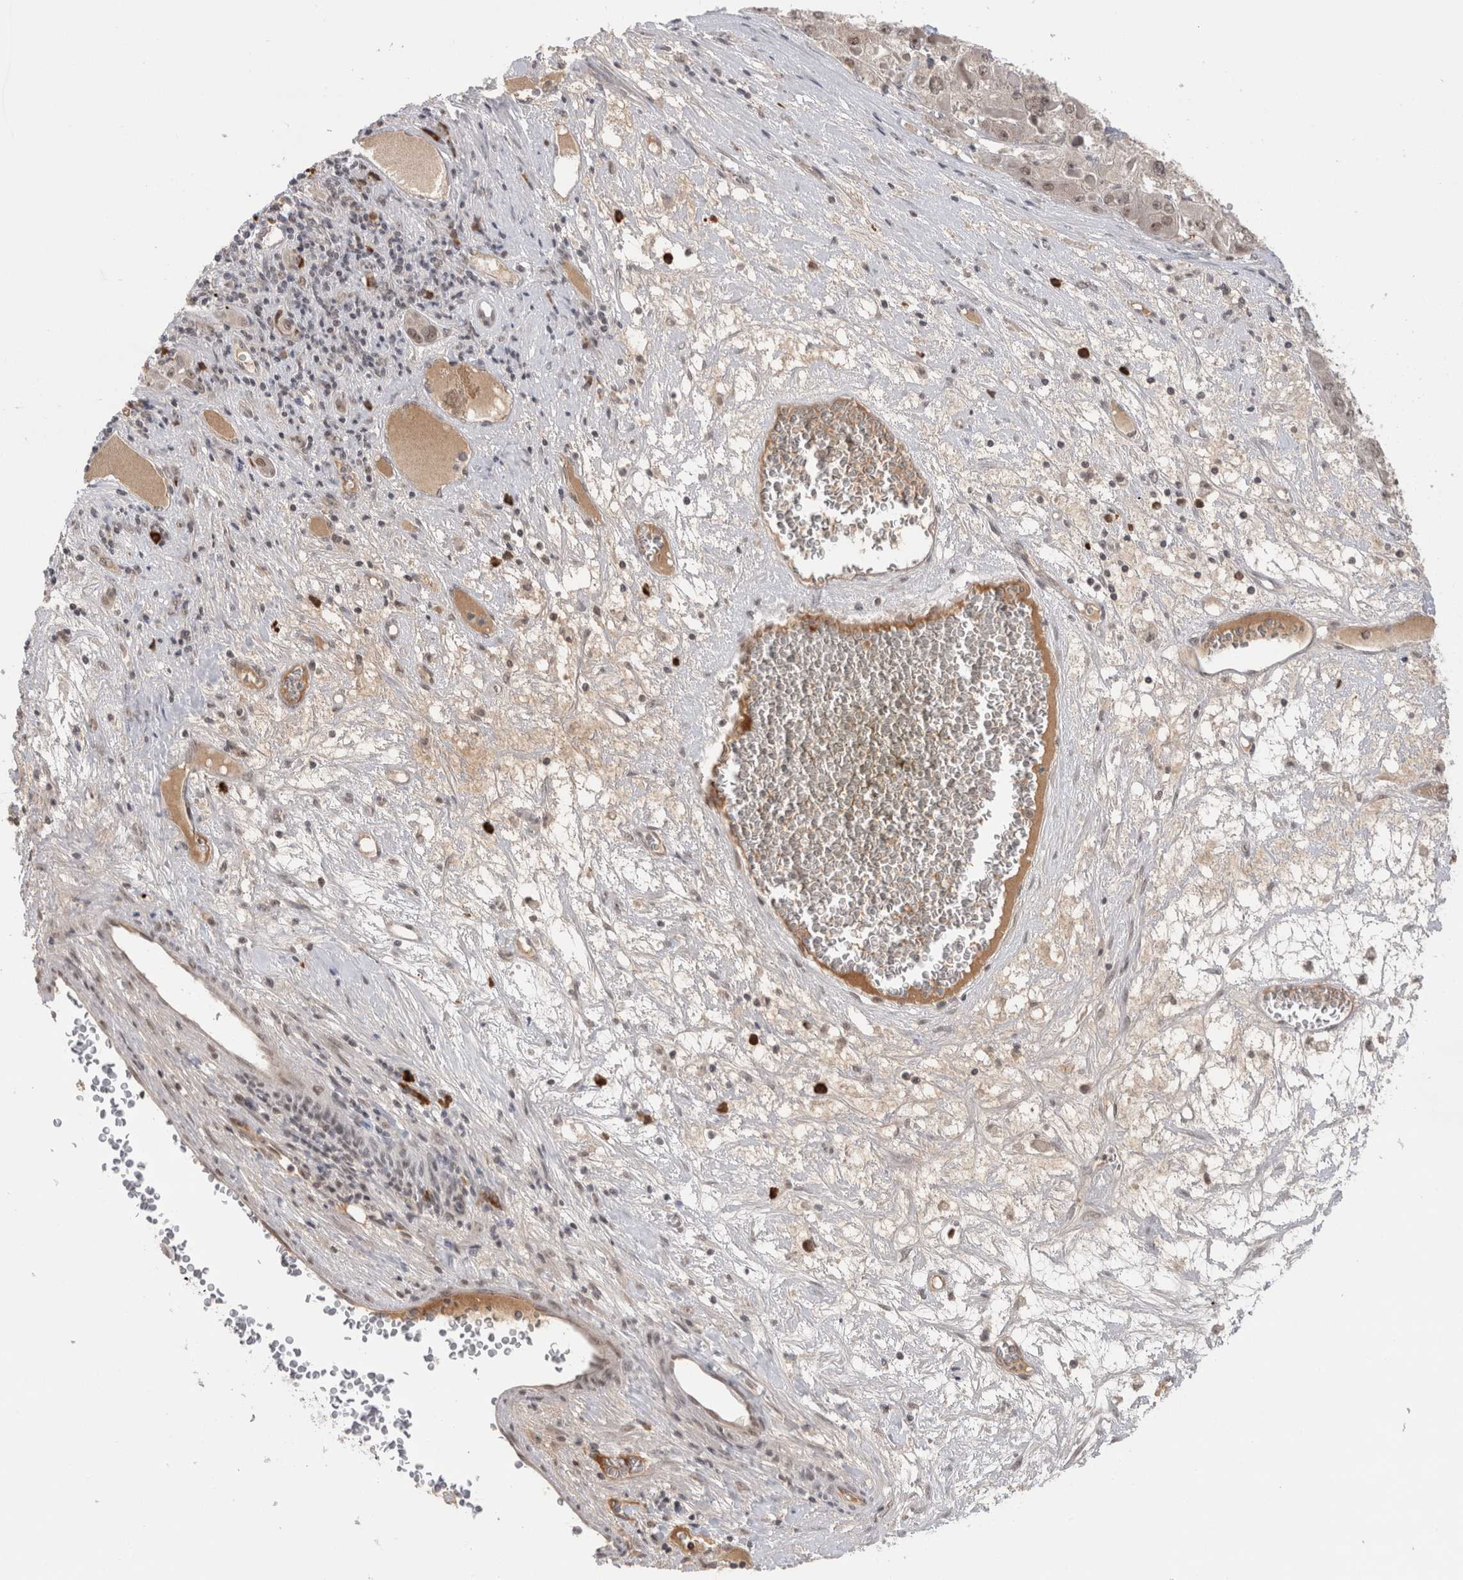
{"staining": {"intensity": "moderate", "quantity": ">75%", "location": "cytoplasmic/membranous,nuclear"}, "tissue": "liver cancer", "cell_type": "Tumor cells", "image_type": "cancer", "snomed": [{"axis": "morphology", "description": "Carcinoma, Hepatocellular, NOS"}, {"axis": "topography", "description": "Liver"}], "caption": "Protein expression analysis of liver cancer shows moderate cytoplasmic/membranous and nuclear staining in approximately >75% of tumor cells. The staining was performed using DAB to visualize the protein expression in brown, while the nuclei were stained in blue with hematoxylin (Magnification: 20x).", "gene": "ZNF24", "patient": {"sex": "female", "age": 73}}